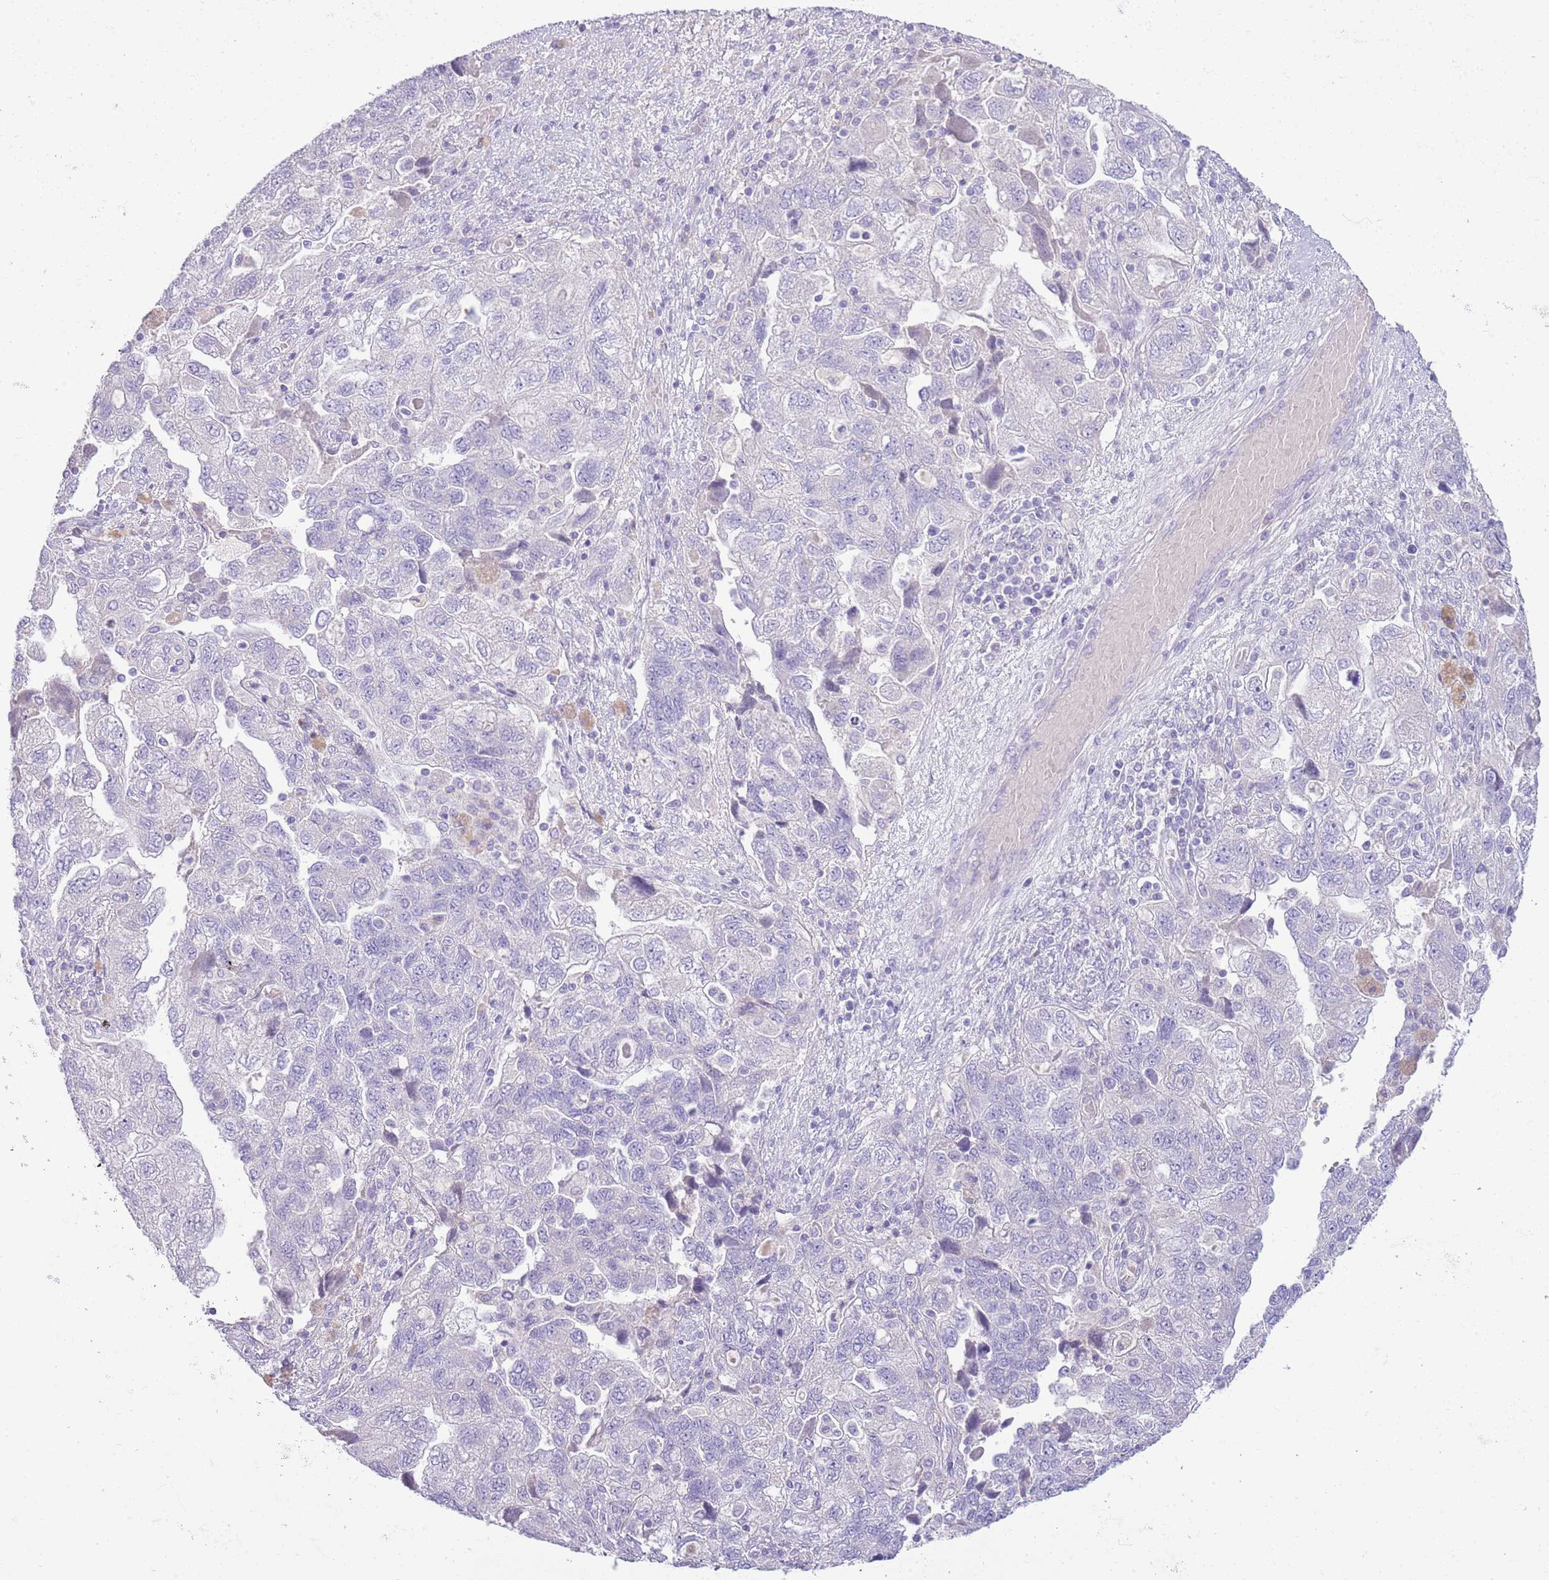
{"staining": {"intensity": "negative", "quantity": "none", "location": "none"}, "tissue": "ovarian cancer", "cell_type": "Tumor cells", "image_type": "cancer", "snomed": [{"axis": "morphology", "description": "Carcinoma, NOS"}, {"axis": "morphology", "description": "Cystadenocarcinoma, serous, NOS"}, {"axis": "topography", "description": "Ovary"}], "caption": "Ovarian serous cystadenocarcinoma was stained to show a protein in brown. There is no significant positivity in tumor cells. (DAB (3,3'-diaminobenzidine) immunohistochemistry (IHC) visualized using brightfield microscopy, high magnification).", "gene": "TOX2", "patient": {"sex": "female", "age": 69}}